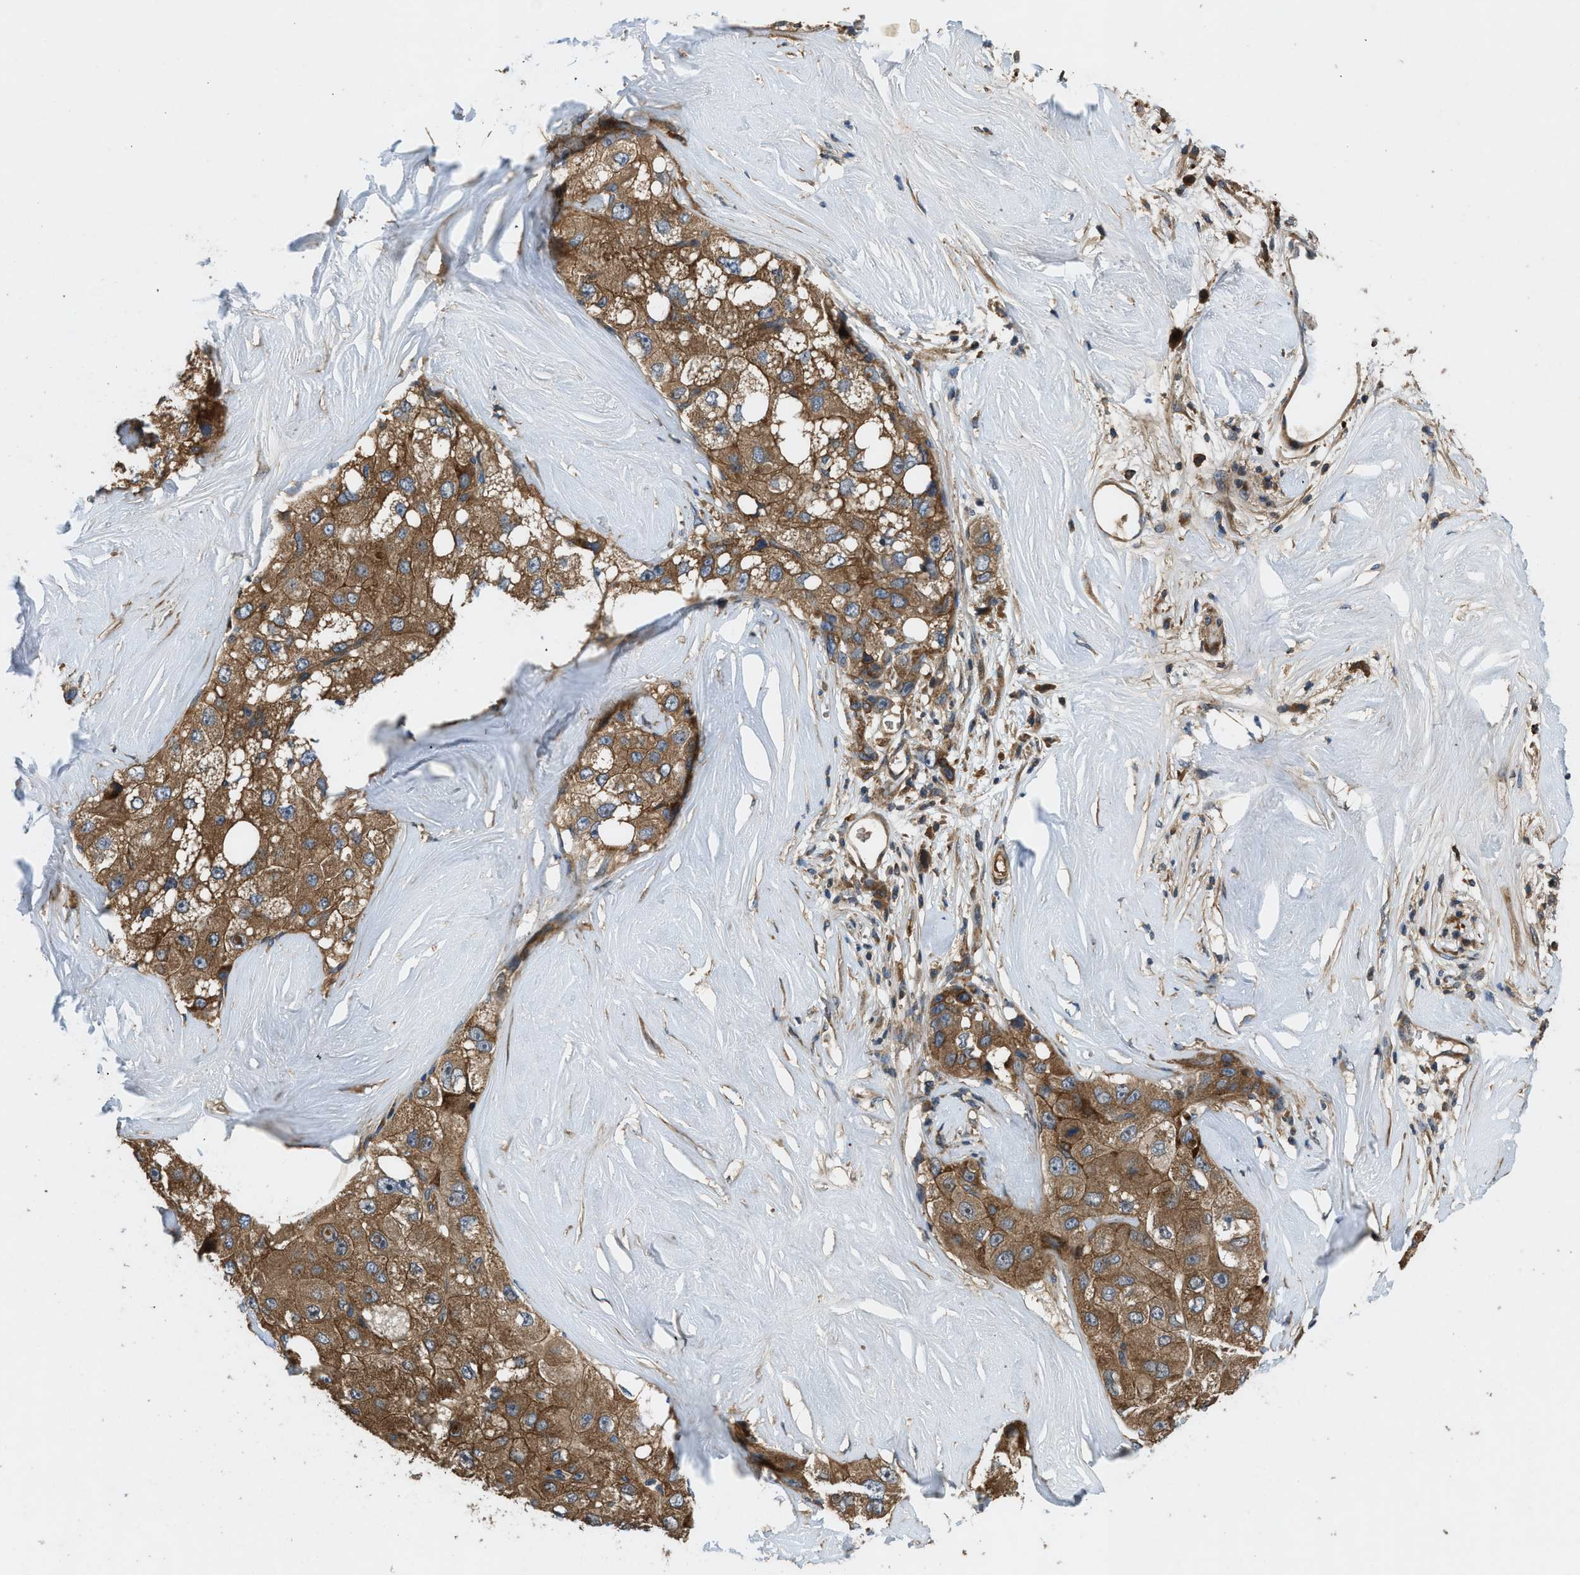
{"staining": {"intensity": "moderate", "quantity": ">75%", "location": "cytoplasmic/membranous"}, "tissue": "liver cancer", "cell_type": "Tumor cells", "image_type": "cancer", "snomed": [{"axis": "morphology", "description": "Carcinoma, Hepatocellular, NOS"}, {"axis": "topography", "description": "Liver"}], "caption": "The image shows immunohistochemical staining of hepatocellular carcinoma (liver). There is moderate cytoplasmic/membranous staining is identified in about >75% of tumor cells. The protein is stained brown, and the nuclei are stained in blue (DAB IHC with brightfield microscopy, high magnification).", "gene": "CNNM3", "patient": {"sex": "male", "age": 80}}